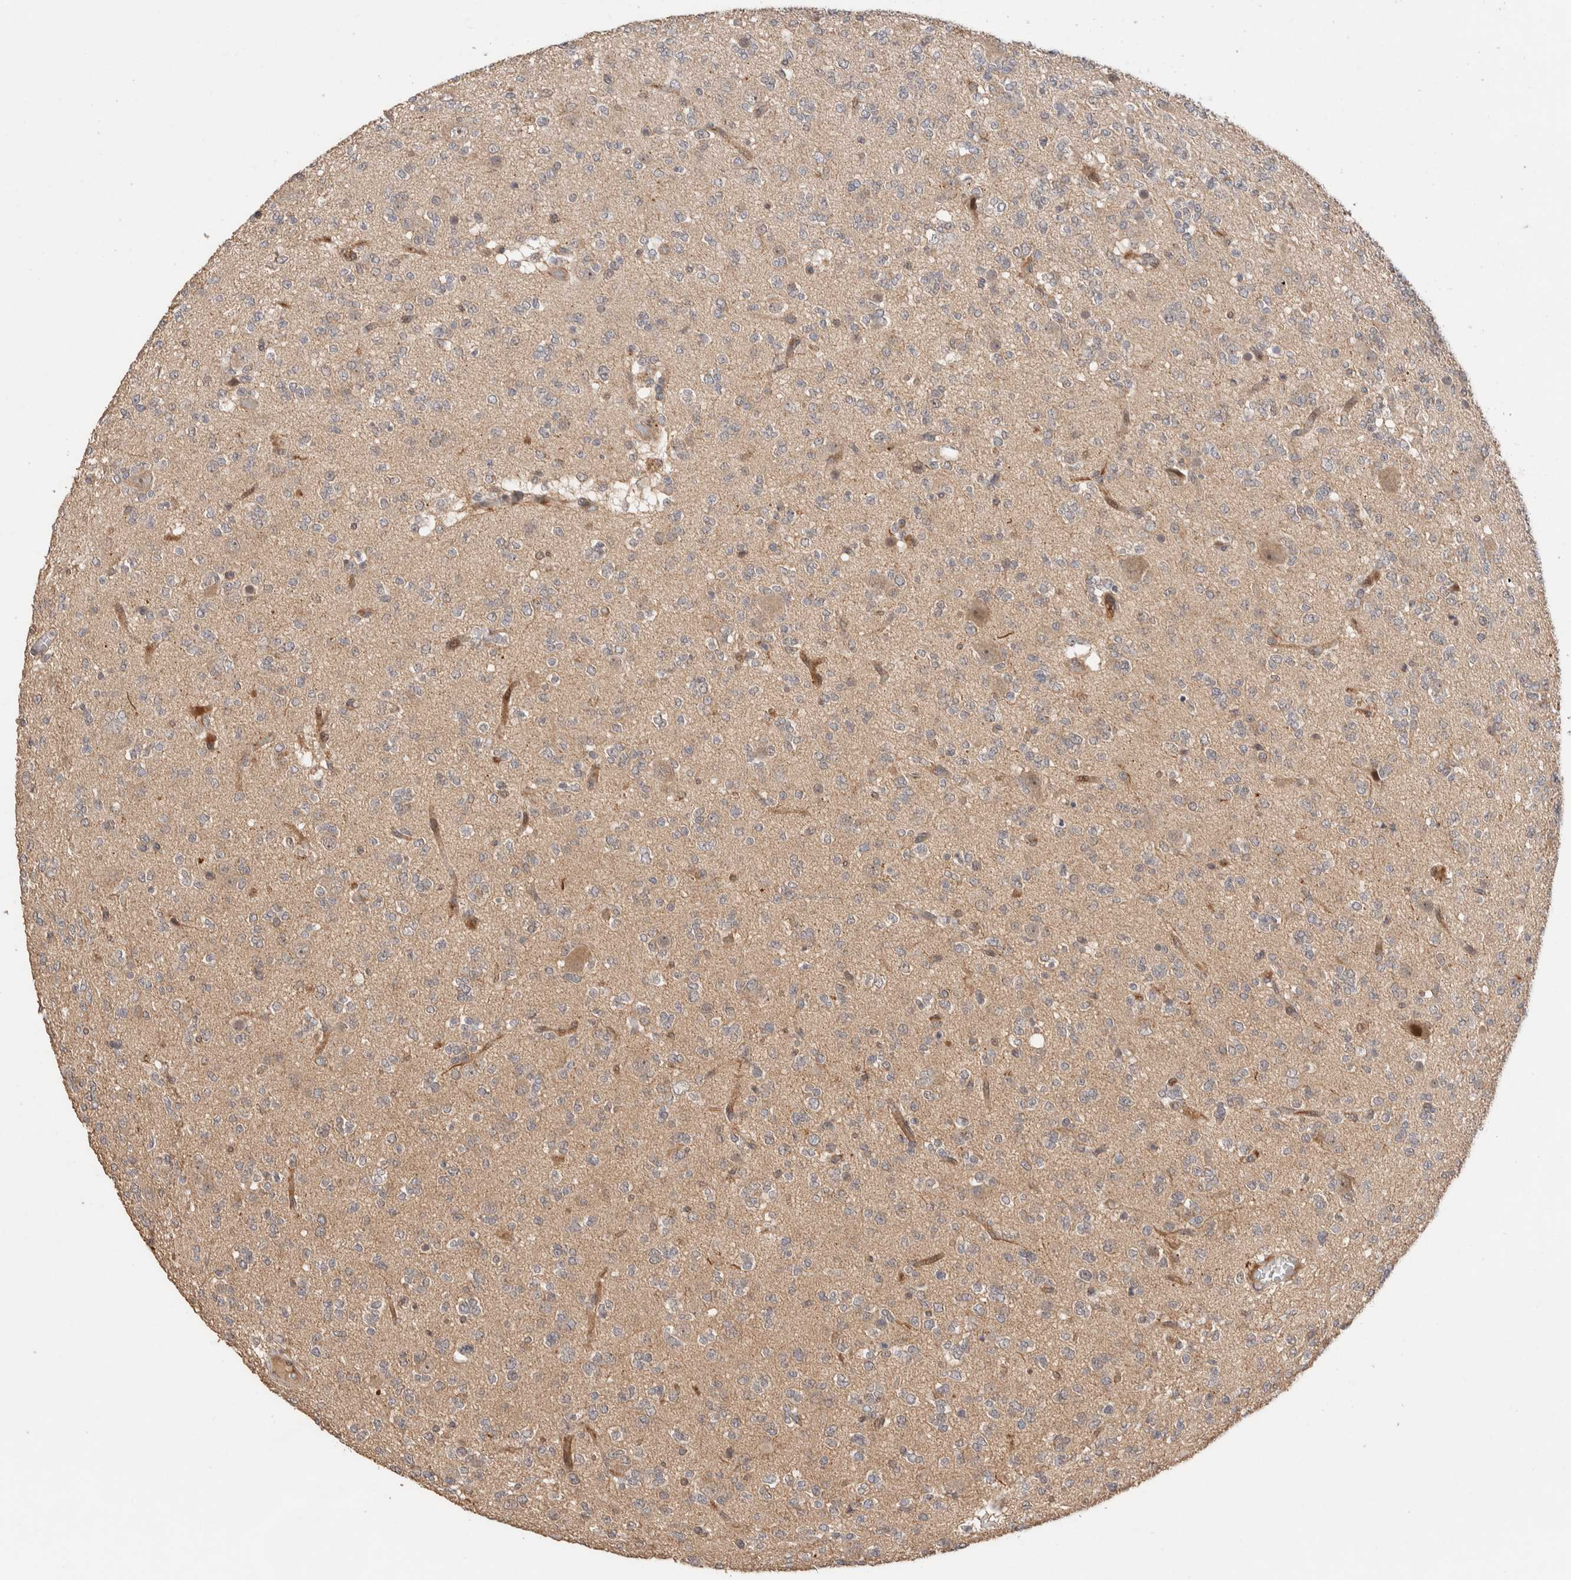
{"staining": {"intensity": "weak", "quantity": "25%-75%", "location": "cytoplasmic/membranous"}, "tissue": "glioma", "cell_type": "Tumor cells", "image_type": "cancer", "snomed": [{"axis": "morphology", "description": "Glioma, malignant, Low grade"}, {"axis": "topography", "description": "Brain"}], "caption": "A high-resolution histopathology image shows immunohistochemistry (IHC) staining of glioma, which displays weak cytoplasmic/membranous expression in about 25%-75% of tumor cells. (Brightfield microscopy of DAB IHC at high magnification).", "gene": "PRDM15", "patient": {"sex": "male", "age": 38}}